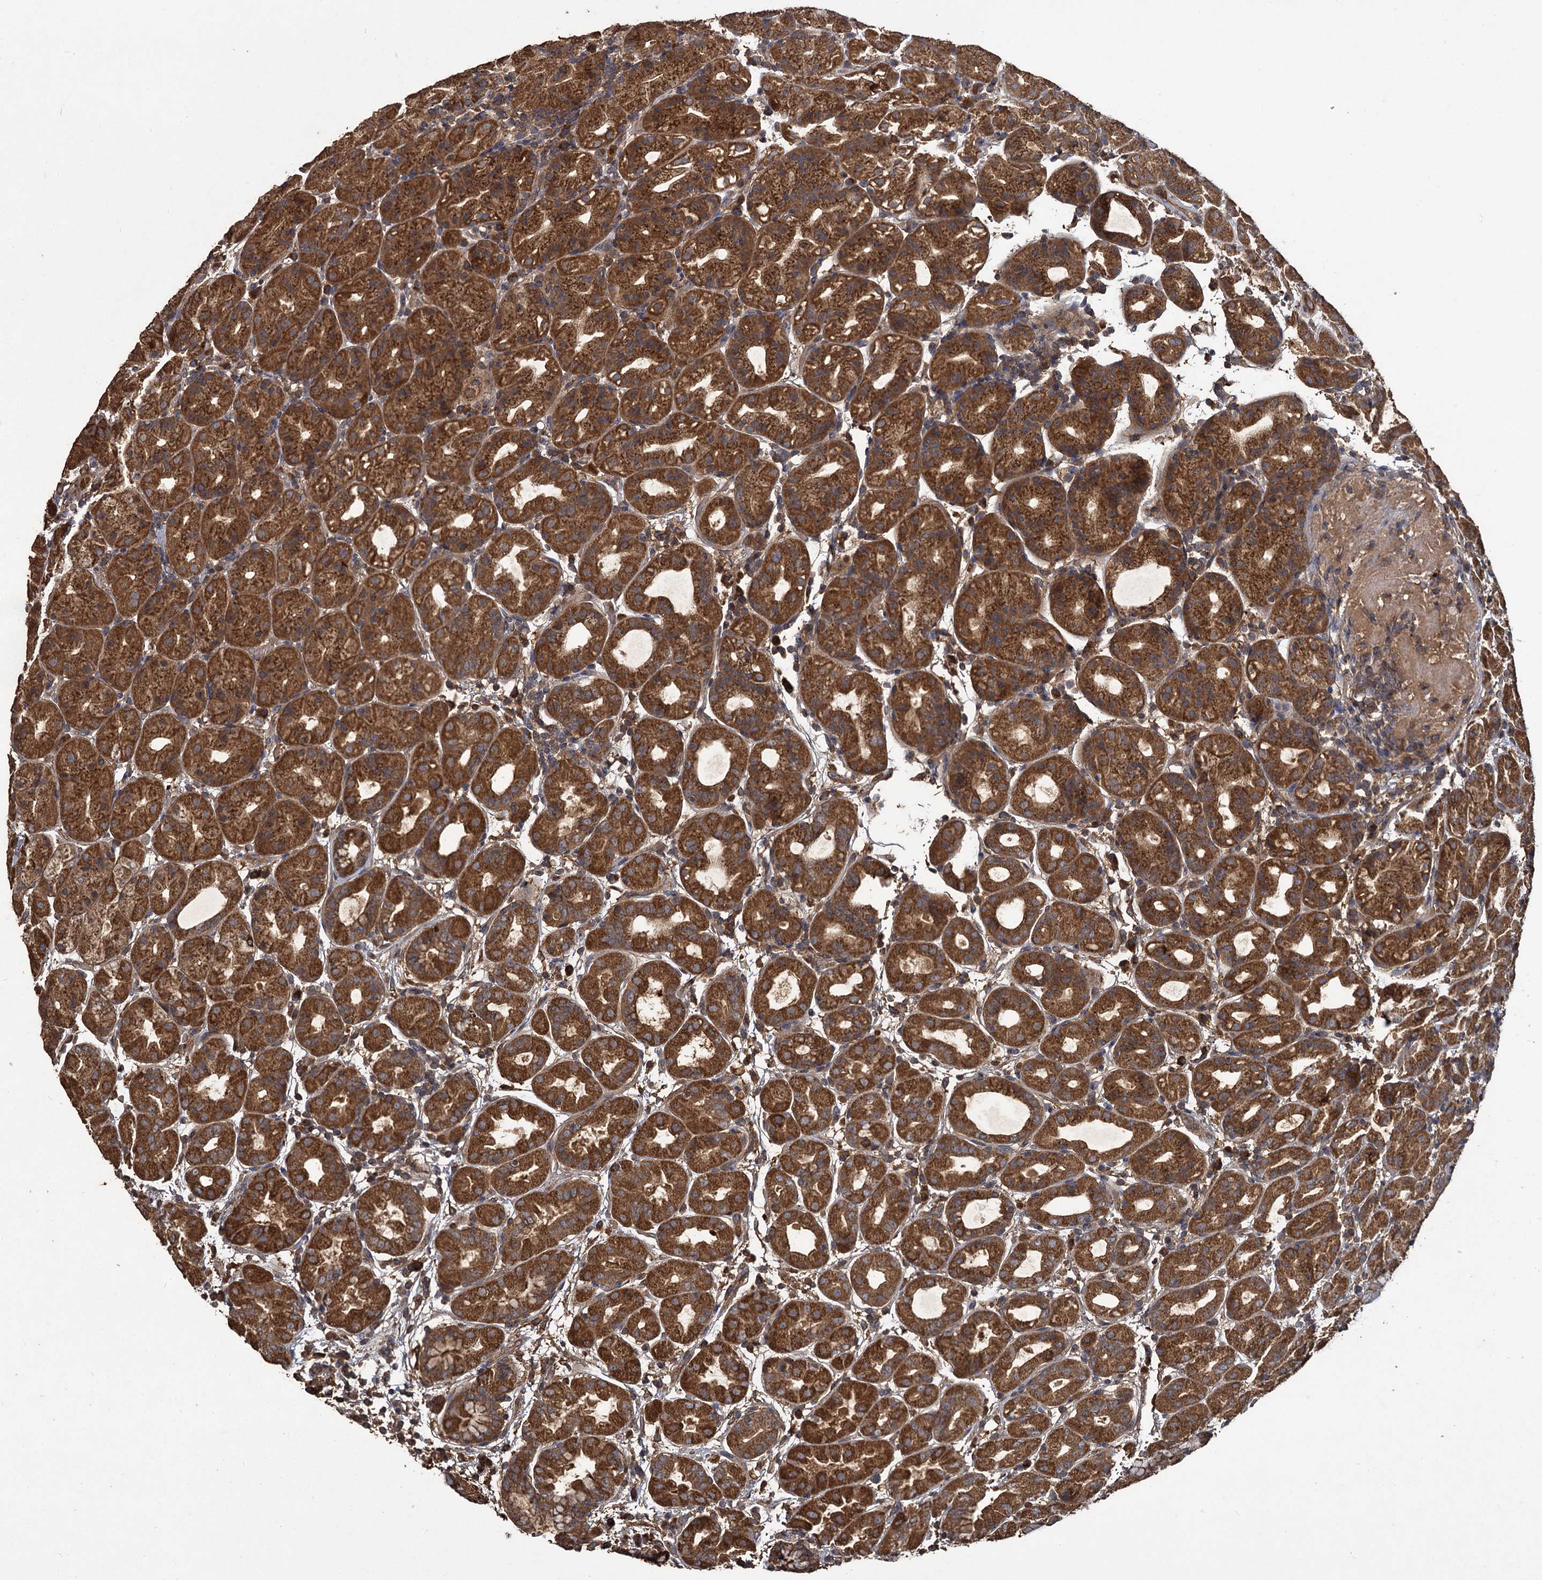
{"staining": {"intensity": "strong", "quantity": ">75%", "location": "cytoplasmic/membranous"}, "tissue": "stomach", "cell_type": "Glandular cells", "image_type": "normal", "snomed": [{"axis": "morphology", "description": "Normal tissue, NOS"}, {"axis": "topography", "description": "Stomach"}], "caption": "Approximately >75% of glandular cells in benign stomach exhibit strong cytoplasmic/membranous protein expression as visualized by brown immunohistochemical staining.", "gene": "GCLC", "patient": {"sex": "female", "age": 79}}